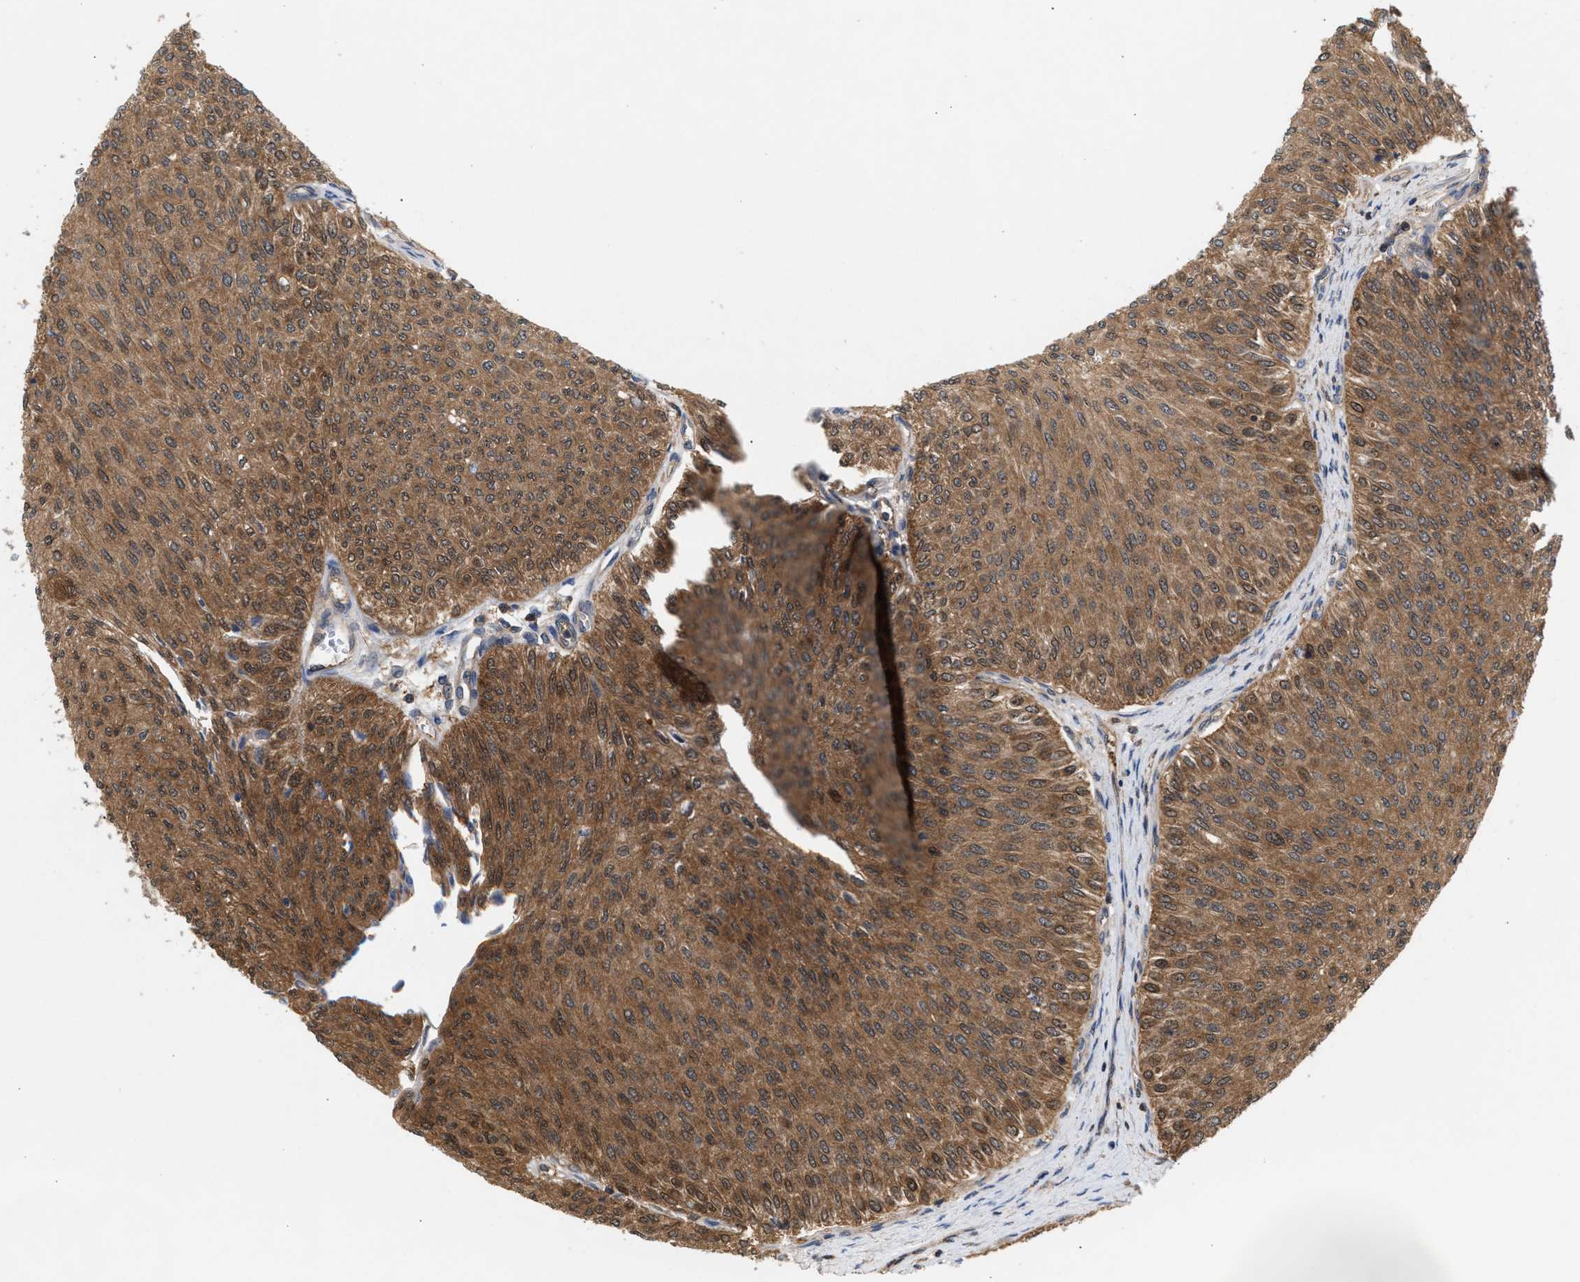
{"staining": {"intensity": "moderate", "quantity": ">75%", "location": "cytoplasmic/membranous,nuclear"}, "tissue": "urothelial cancer", "cell_type": "Tumor cells", "image_type": "cancer", "snomed": [{"axis": "morphology", "description": "Urothelial carcinoma, Low grade"}, {"axis": "topography", "description": "Urinary bladder"}], "caption": "Moderate cytoplasmic/membranous and nuclear staining for a protein is seen in about >75% of tumor cells of urothelial carcinoma (low-grade) using IHC.", "gene": "GLOD4", "patient": {"sex": "male", "age": 78}}